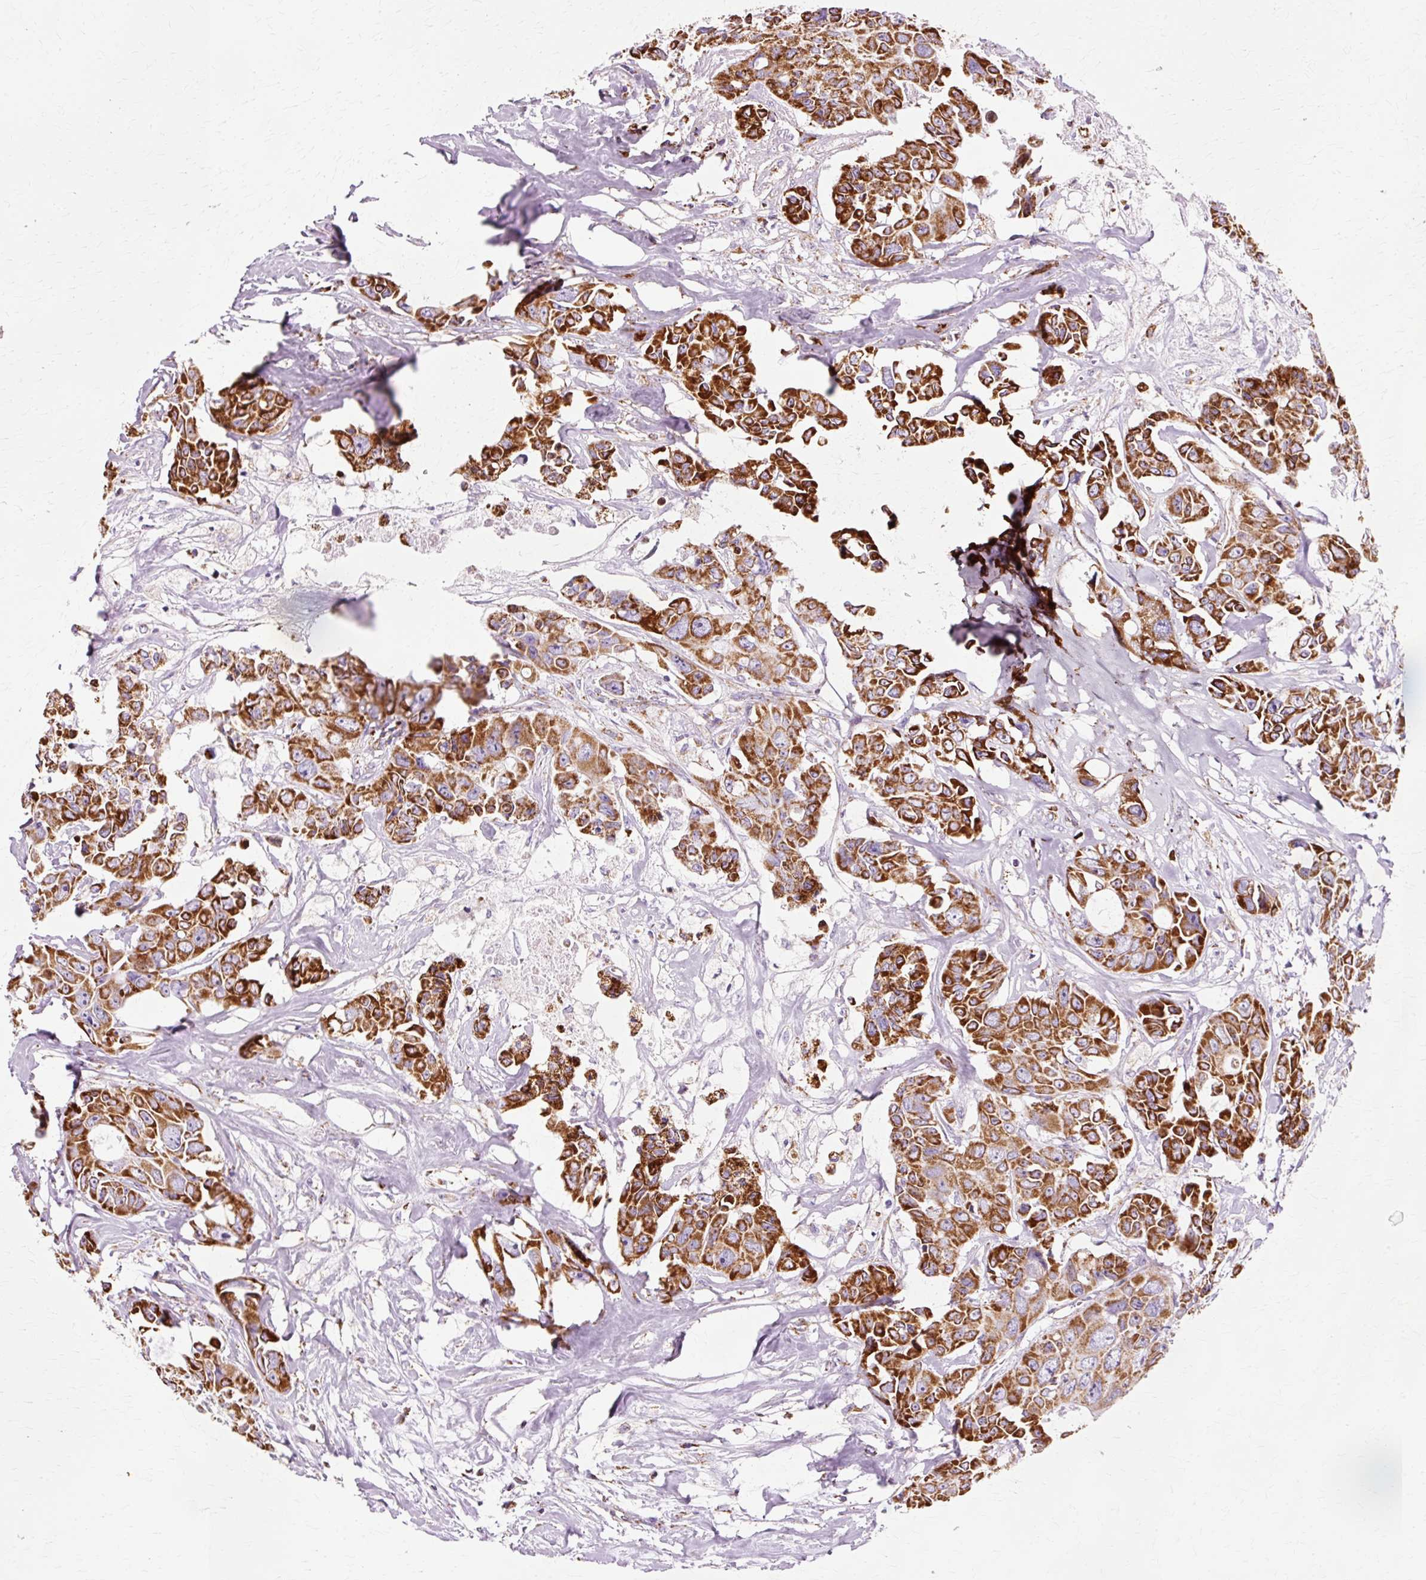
{"staining": {"intensity": "strong", "quantity": ">75%", "location": "cytoplasmic/membranous"}, "tissue": "colorectal cancer", "cell_type": "Tumor cells", "image_type": "cancer", "snomed": [{"axis": "morphology", "description": "Adenocarcinoma, NOS"}, {"axis": "topography", "description": "Rectum"}], "caption": "This is a micrograph of immunohistochemistry staining of adenocarcinoma (colorectal), which shows strong staining in the cytoplasmic/membranous of tumor cells.", "gene": "ATP5PO", "patient": {"sex": "male", "age": 87}}